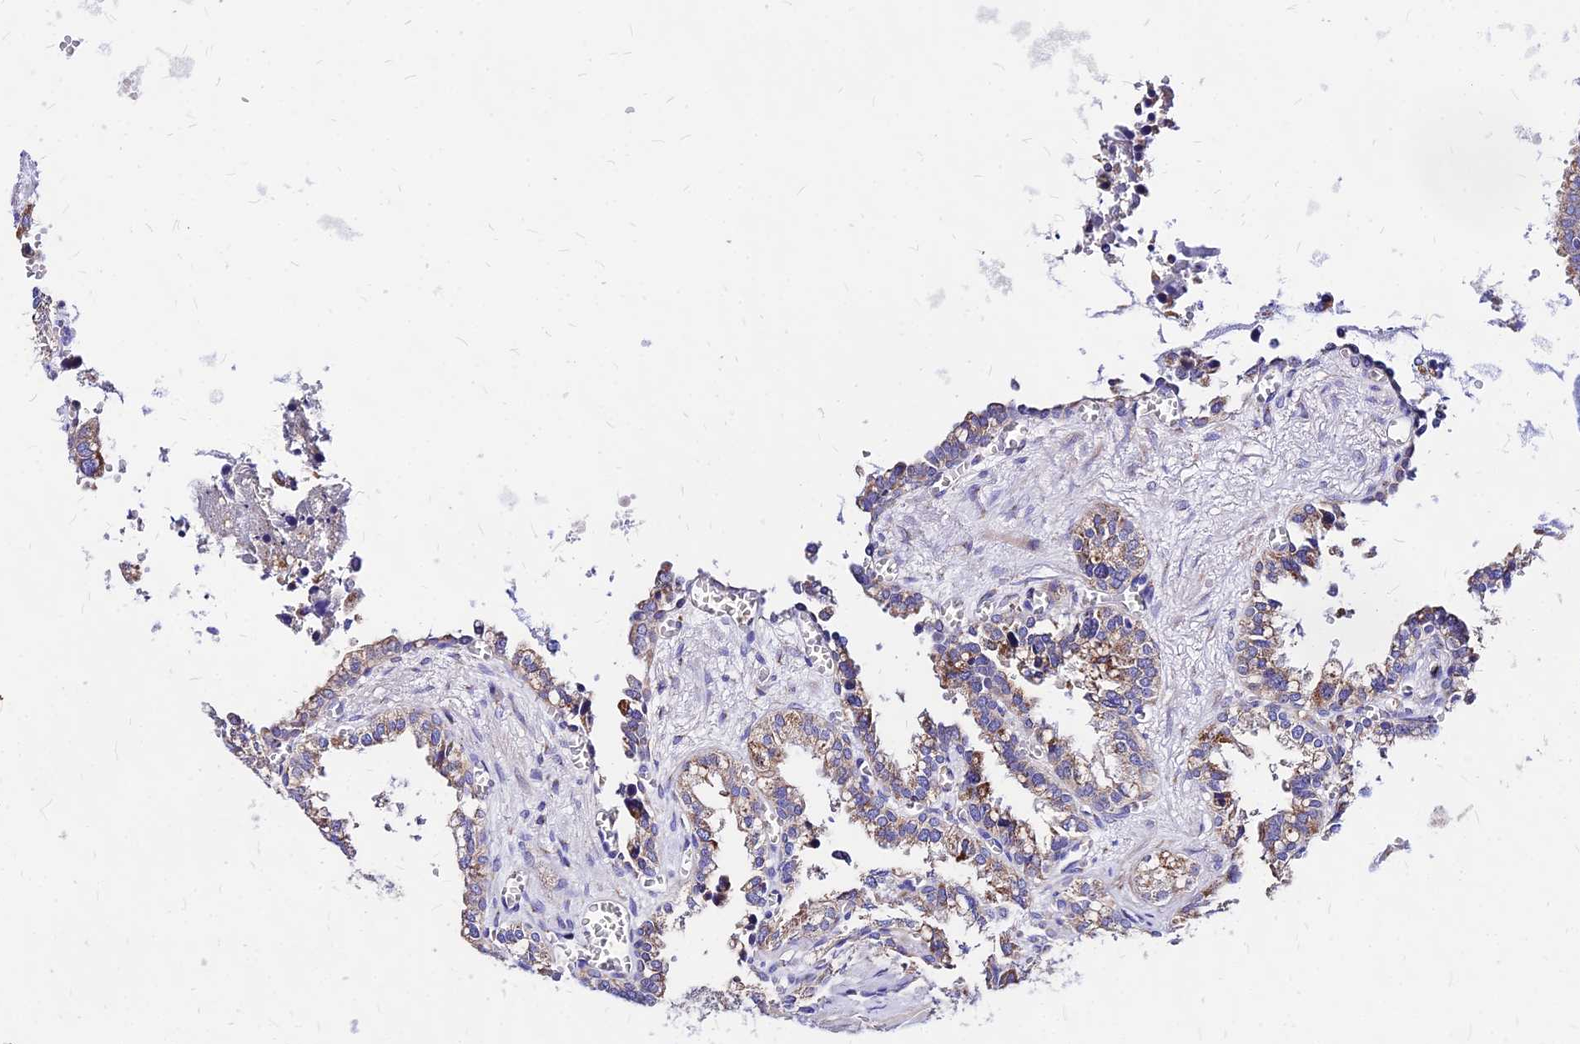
{"staining": {"intensity": "moderate", "quantity": "25%-75%", "location": "cytoplasmic/membranous"}, "tissue": "seminal vesicle", "cell_type": "Glandular cells", "image_type": "normal", "snomed": [{"axis": "morphology", "description": "Normal tissue, NOS"}, {"axis": "topography", "description": "Prostate"}, {"axis": "topography", "description": "Seminal veicle"}], "caption": "This photomicrograph shows immunohistochemistry (IHC) staining of unremarkable human seminal vesicle, with medium moderate cytoplasmic/membranous positivity in approximately 25%-75% of glandular cells.", "gene": "MRPL3", "patient": {"sex": "male", "age": 51}}